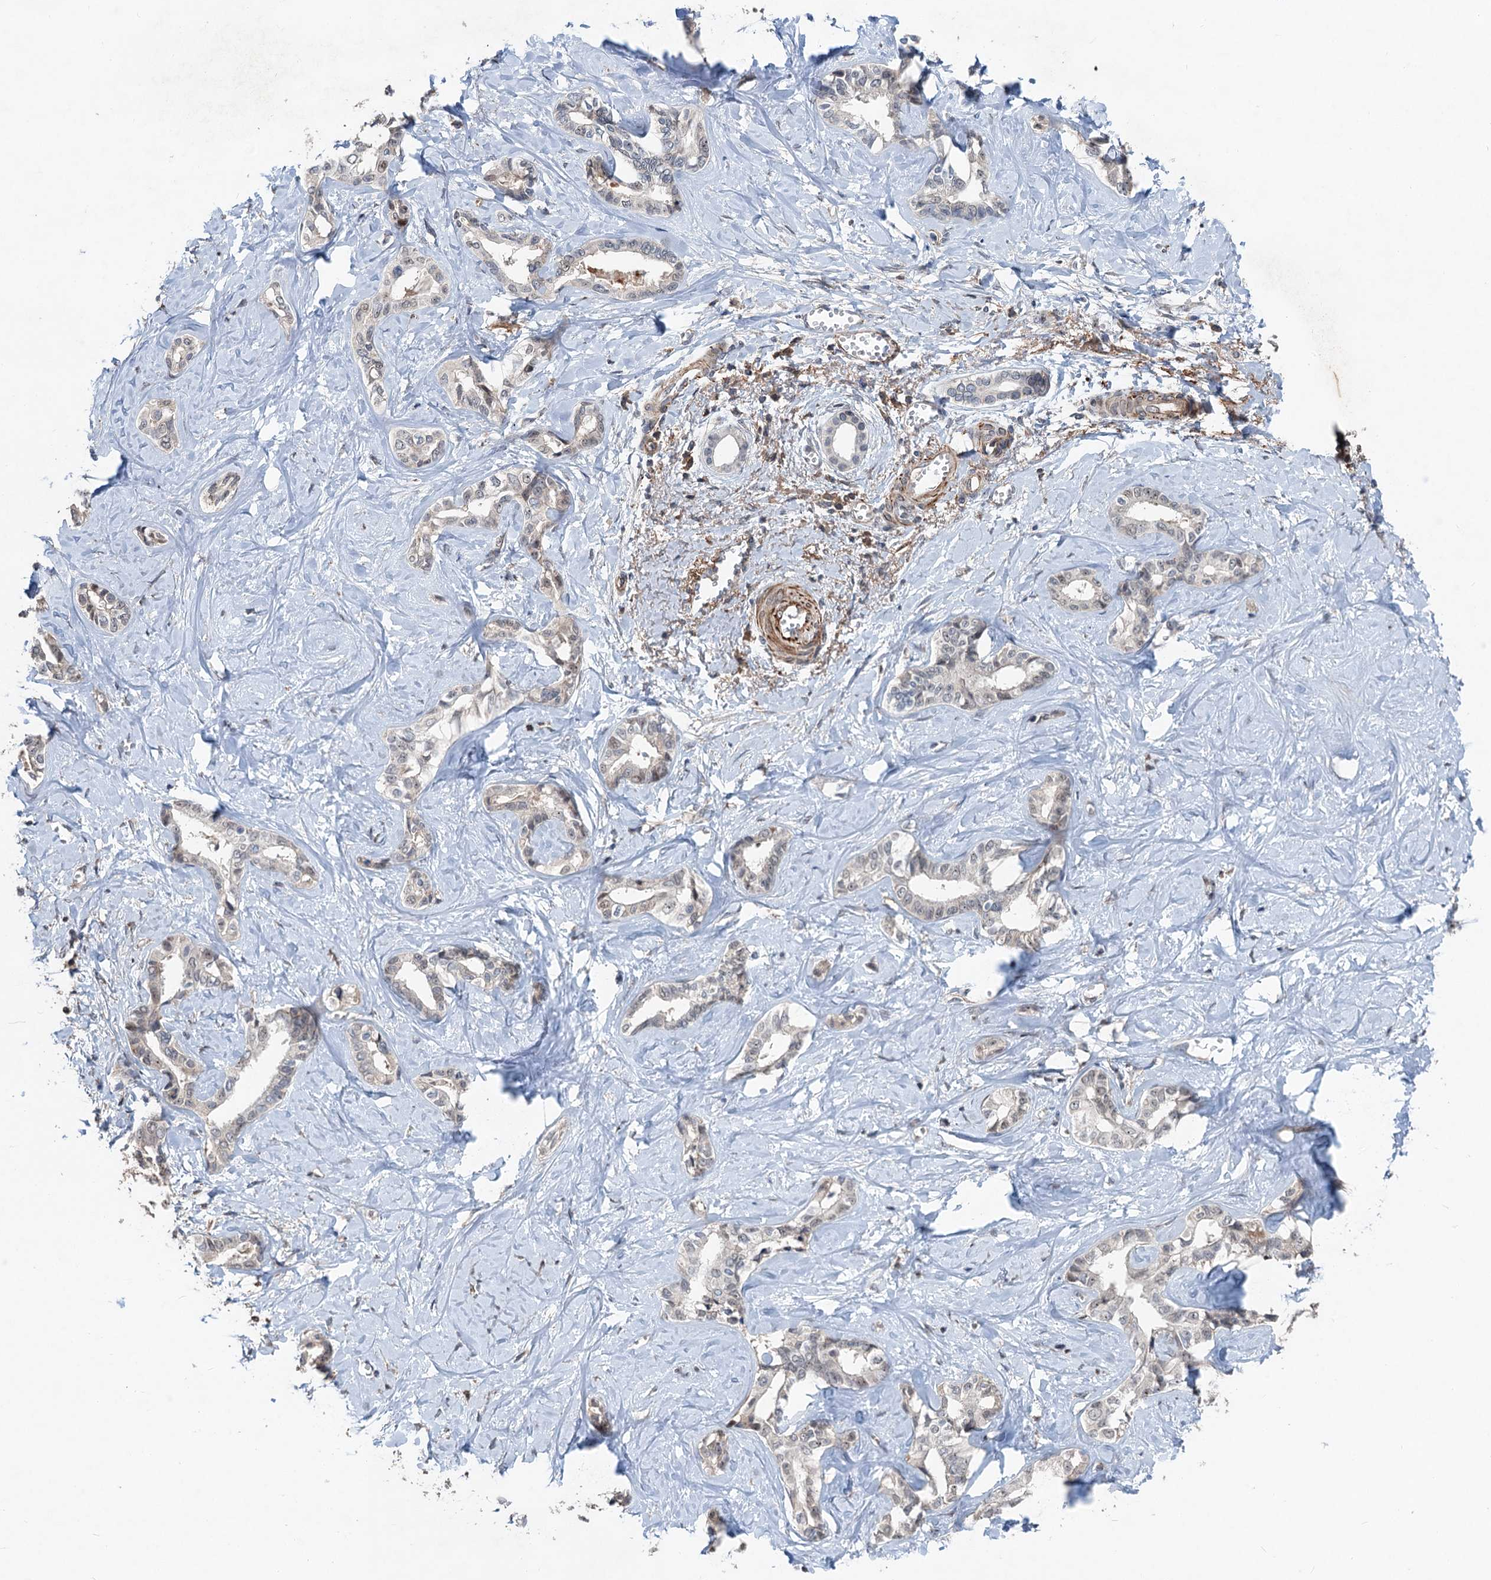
{"staining": {"intensity": "negative", "quantity": "none", "location": "none"}, "tissue": "liver cancer", "cell_type": "Tumor cells", "image_type": "cancer", "snomed": [{"axis": "morphology", "description": "Cholangiocarcinoma"}, {"axis": "topography", "description": "Liver"}], "caption": "Liver cholangiocarcinoma was stained to show a protein in brown. There is no significant positivity in tumor cells. The staining was performed using DAB (3,3'-diaminobenzidine) to visualize the protein expression in brown, while the nuclei were stained in blue with hematoxylin (Magnification: 20x).", "gene": "TMA16", "patient": {"sex": "female", "age": 77}}